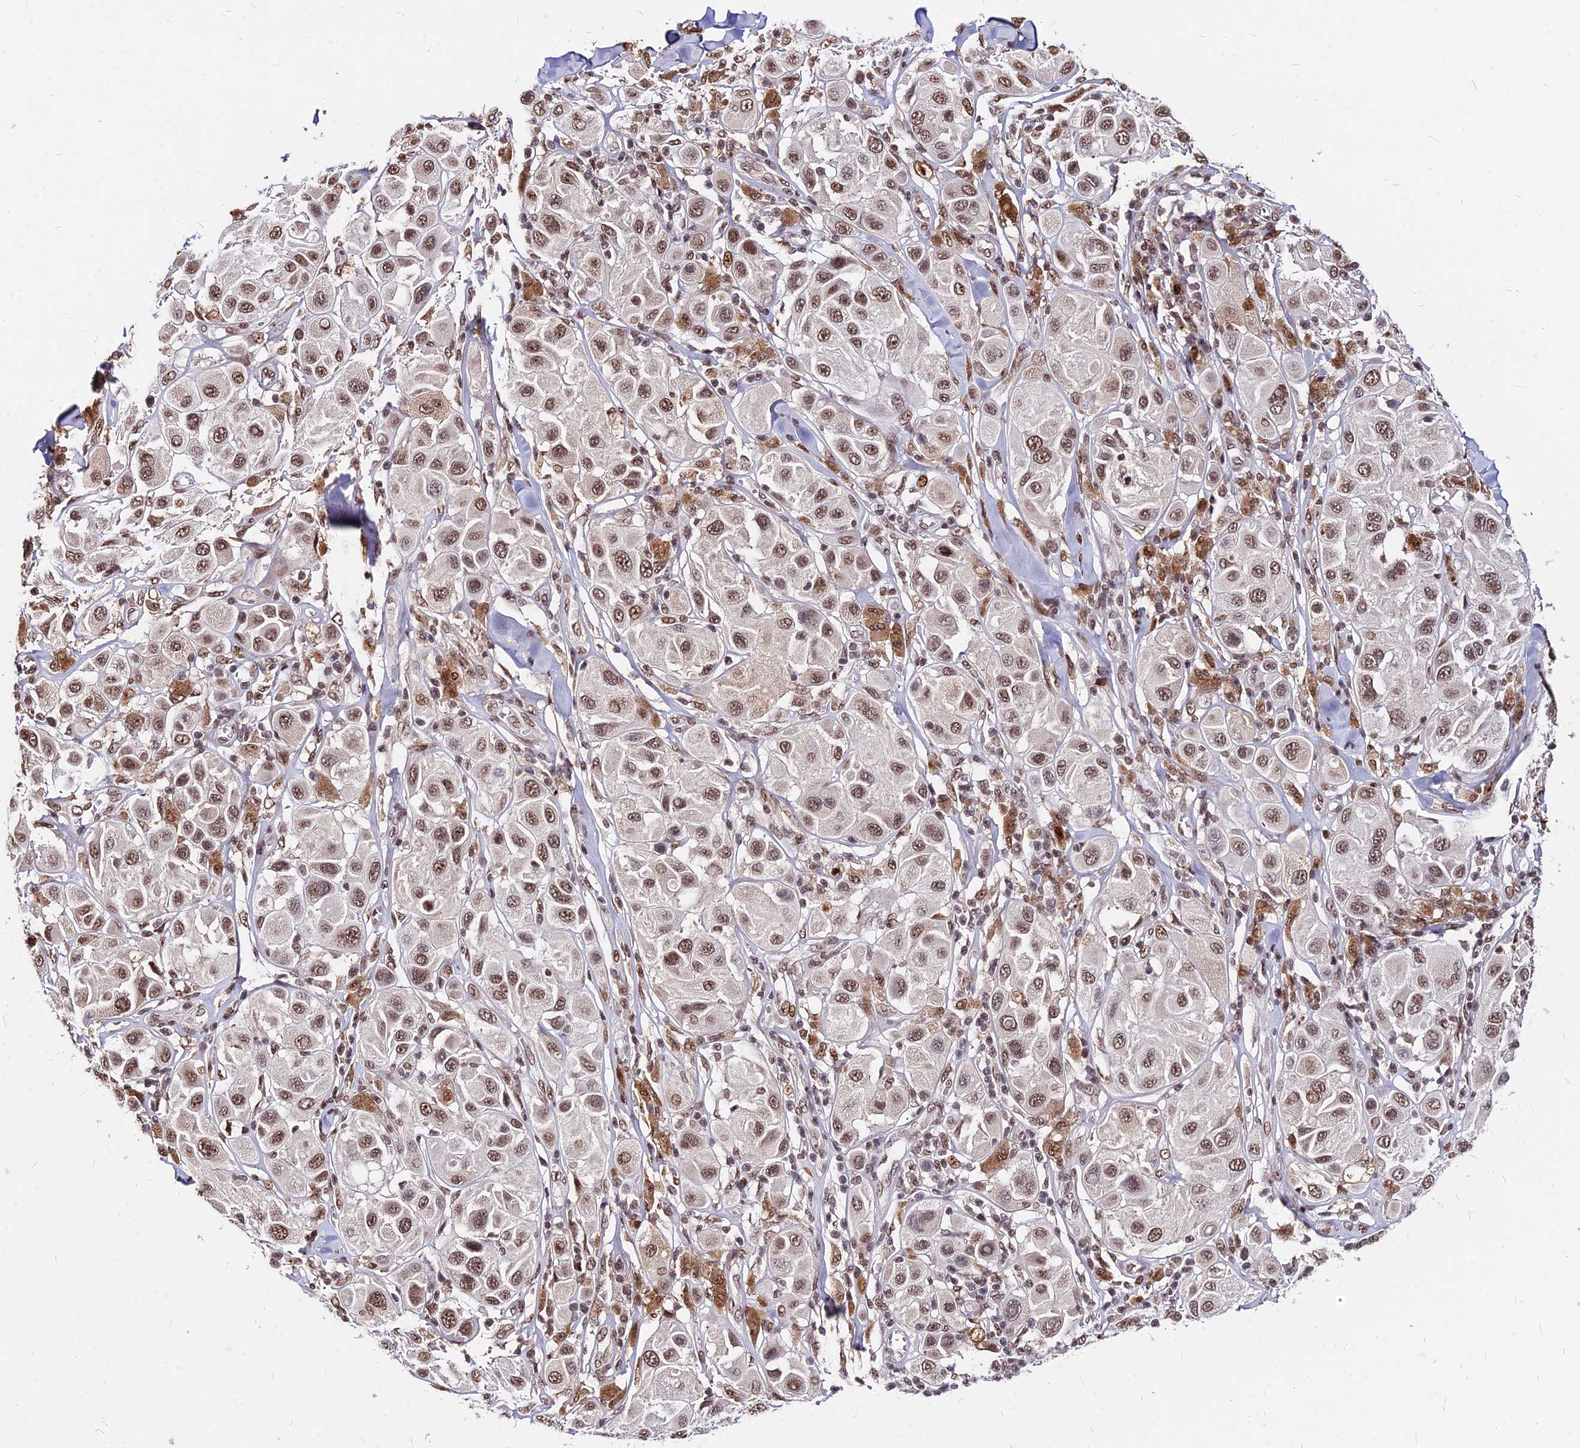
{"staining": {"intensity": "moderate", "quantity": ">75%", "location": "nuclear"}, "tissue": "melanoma", "cell_type": "Tumor cells", "image_type": "cancer", "snomed": [{"axis": "morphology", "description": "Malignant melanoma, Metastatic site"}, {"axis": "topography", "description": "Skin"}], "caption": "An IHC image of neoplastic tissue is shown. Protein staining in brown shows moderate nuclear positivity in melanoma within tumor cells. (DAB = brown stain, brightfield microscopy at high magnification).", "gene": "ZBED4", "patient": {"sex": "male", "age": 41}}